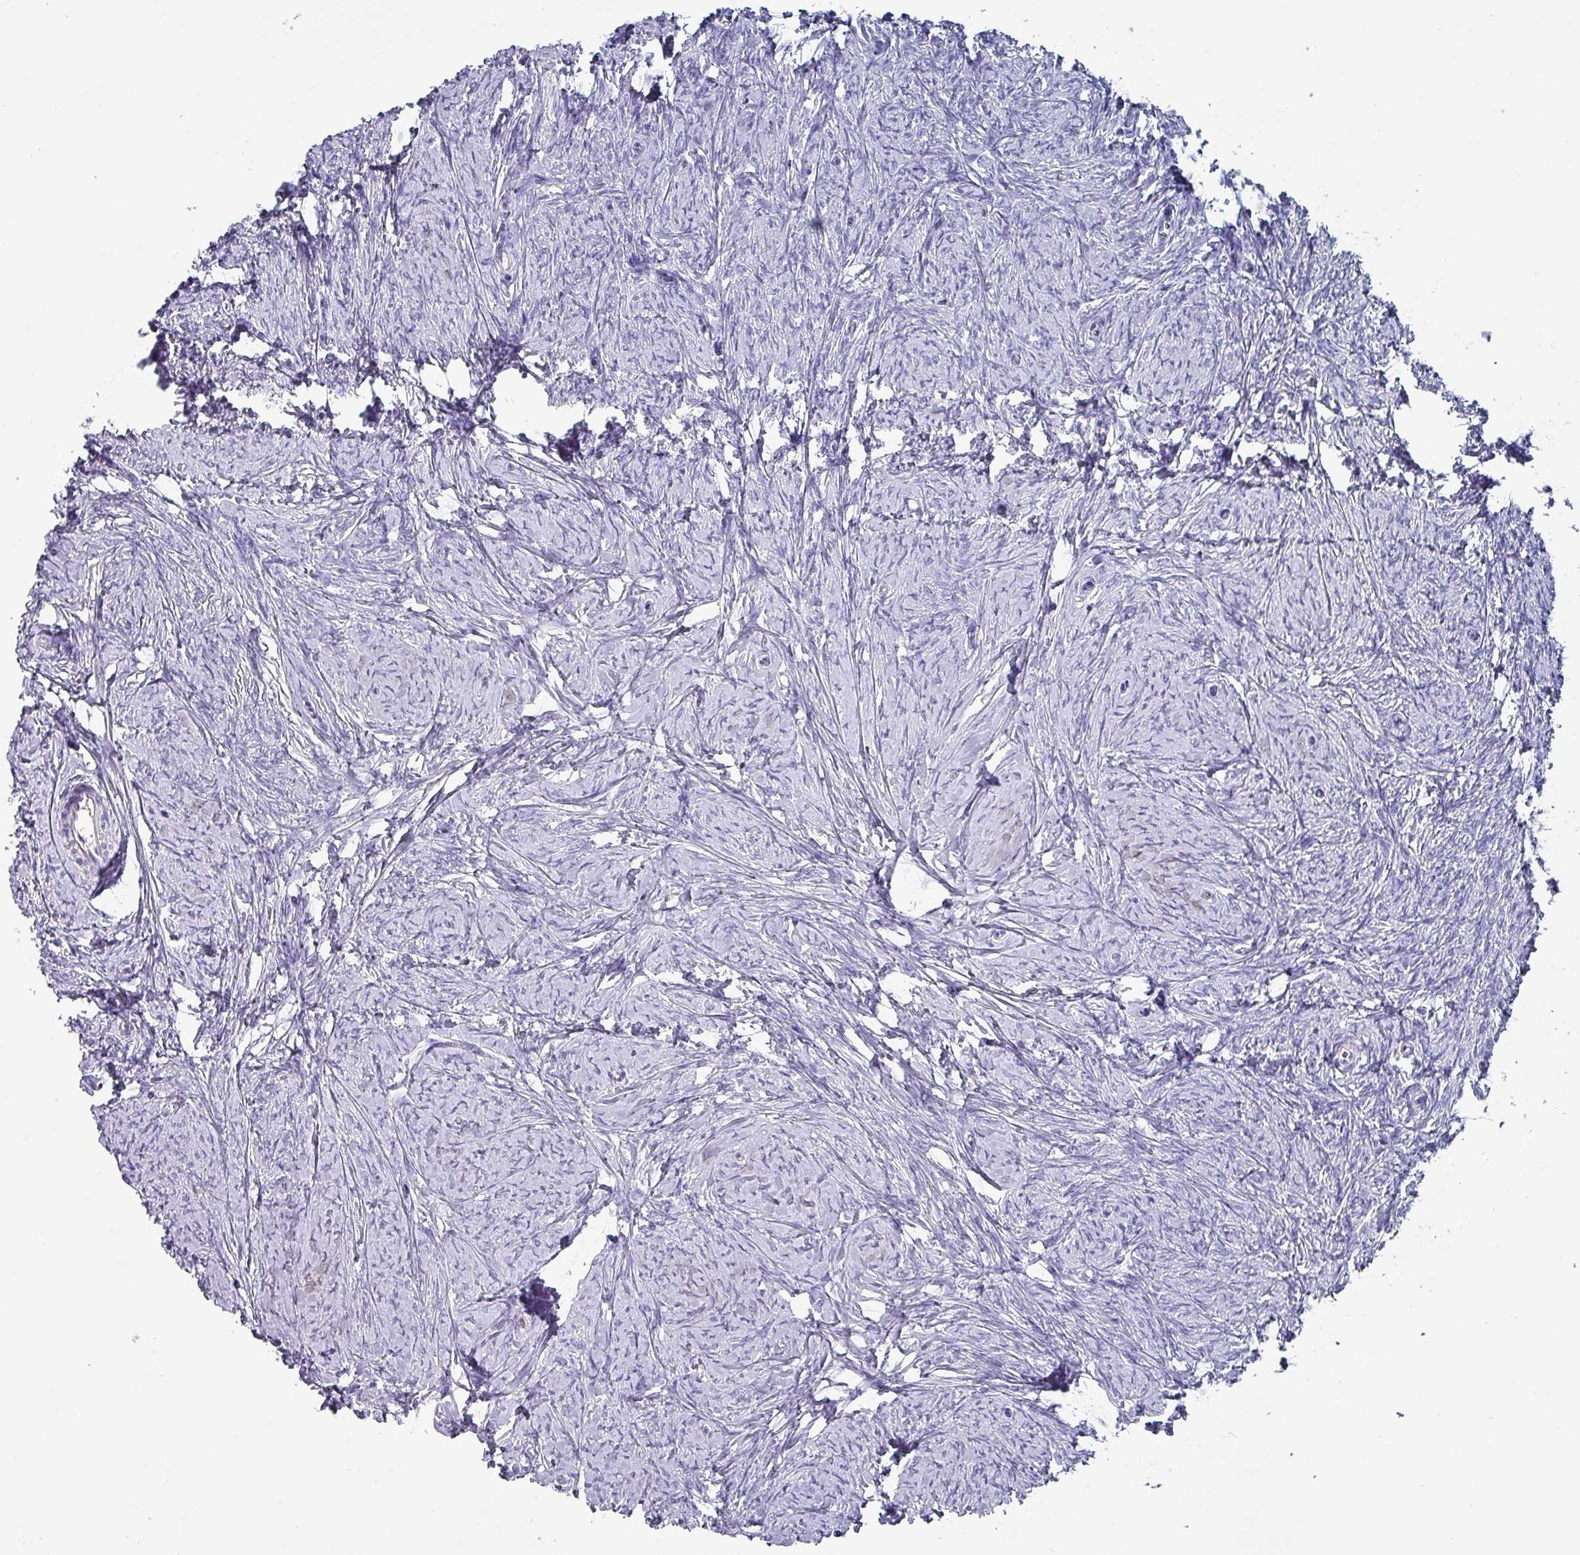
{"staining": {"intensity": "negative", "quantity": "none", "location": "none"}, "tissue": "ovary", "cell_type": "Ovarian stroma cells", "image_type": "normal", "snomed": [{"axis": "morphology", "description": "Normal tissue, NOS"}, {"axis": "topography", "description": "Ovary"}], "caption": "Immunohistochemistry of benign ovary exhibits no expression in ovarian stroma cells. The staining is performed using DAB brown chromogen with nuclei counter-stained in using hematoxylin.", "gene": "INS", "patient": {"sex": "female", "age": 44}}